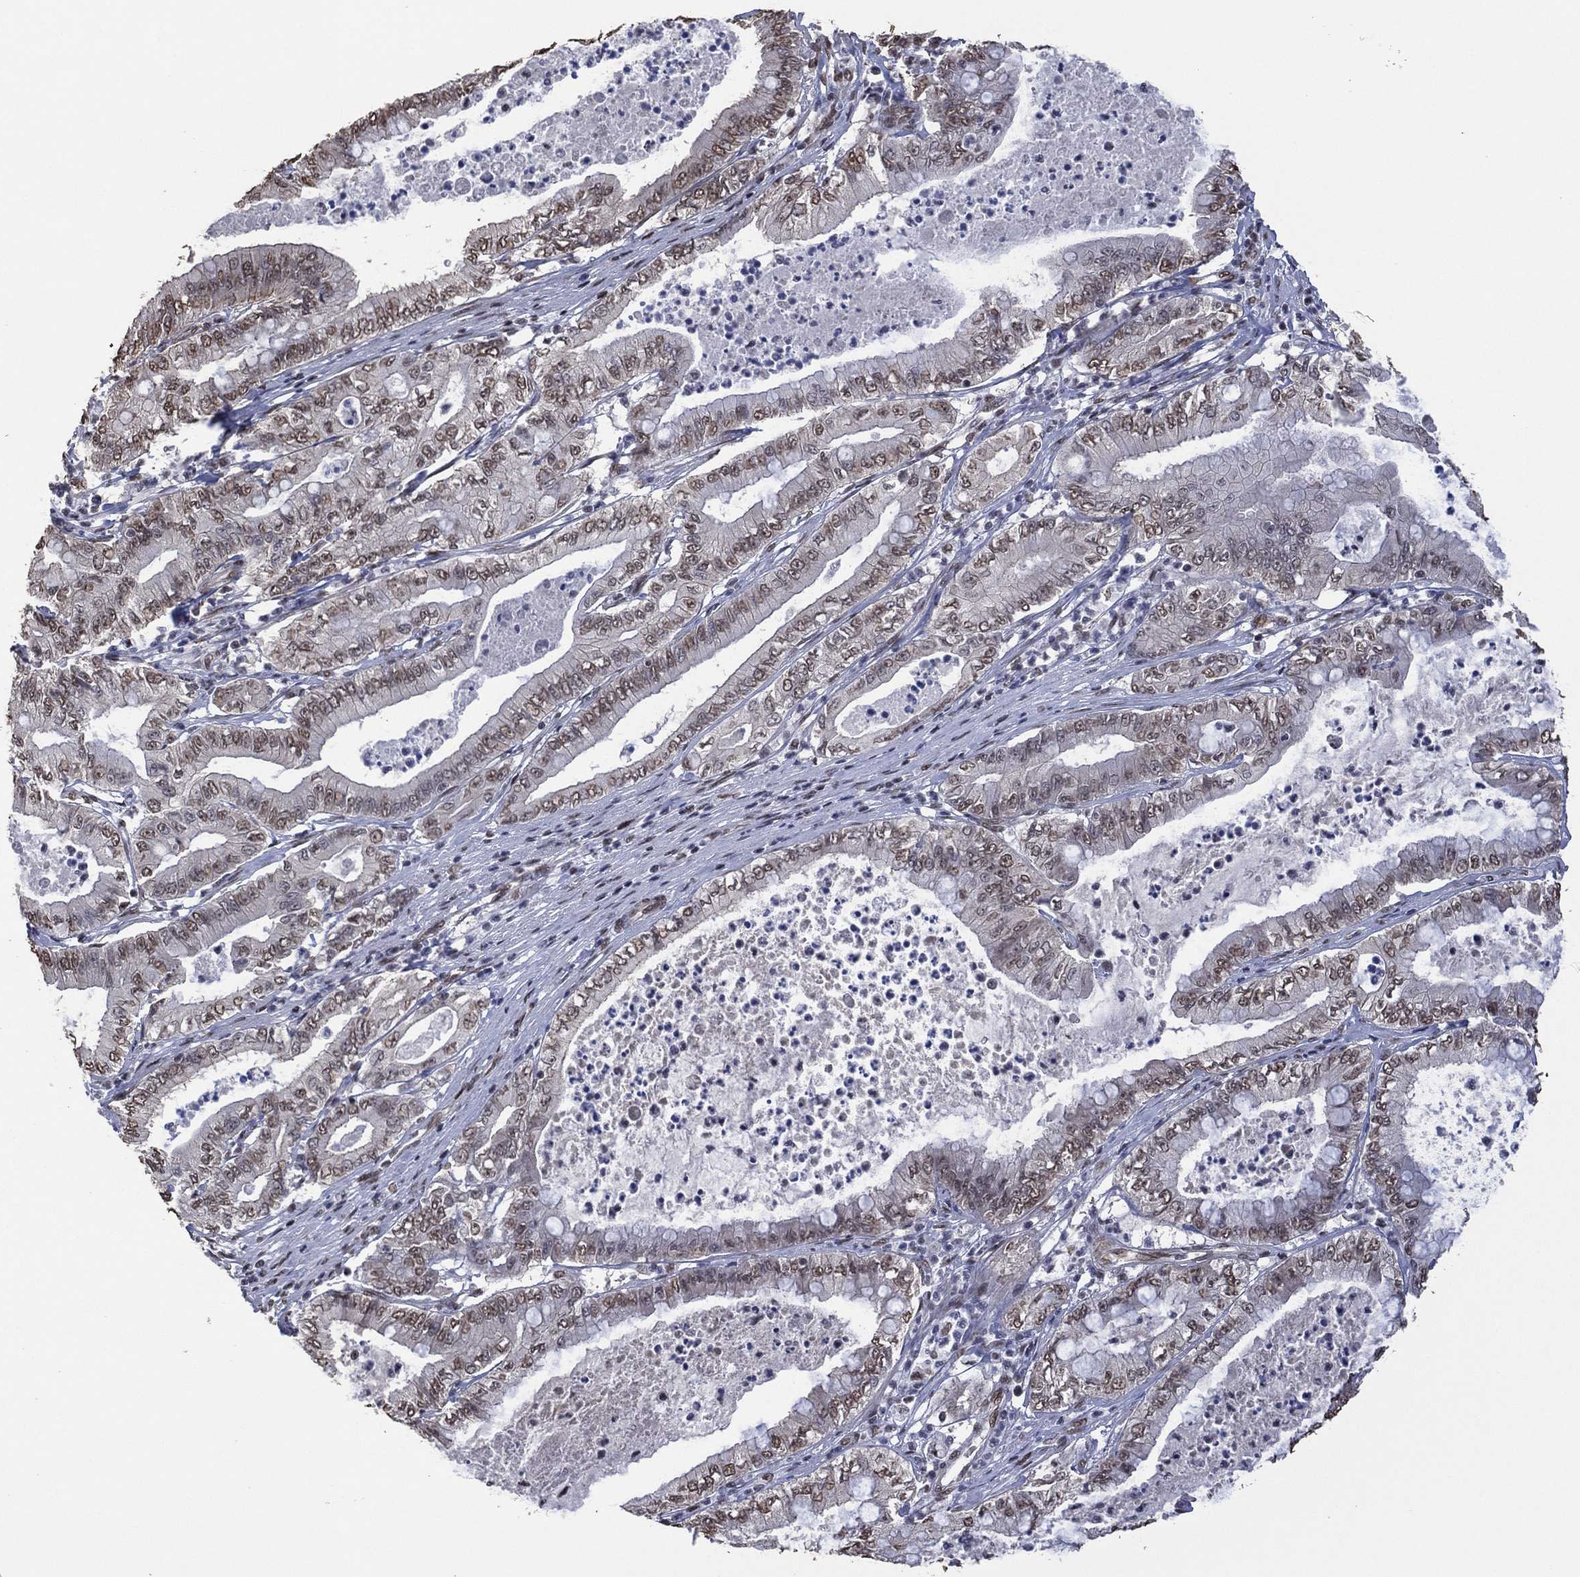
{"staining": {"intensity": "weak", "quantity": "25%-75%", "location": "nuclear"}, "tissue": "pancreatic cancer", "cell_type": "Tumor cells", "image_type": "cancer", "snomed": [{"axis": "morphology", "description": "Adenocarcinoma, NOS"}, {"axis": "topography", "description": "Pancreas"}], "caption": "Weak nuclear staining is present in about 25%-75% of tumor cells in adenocarcinoma (pancreatic). The protein of interest is stained brown, and the nuclei are stained in blue (DAB (3,3'-diaminobenzidine) IHC with brightfield microscopy, high magnification).", "gene": "EHMT1", "patient": {"sex": "male", "age": 71}}